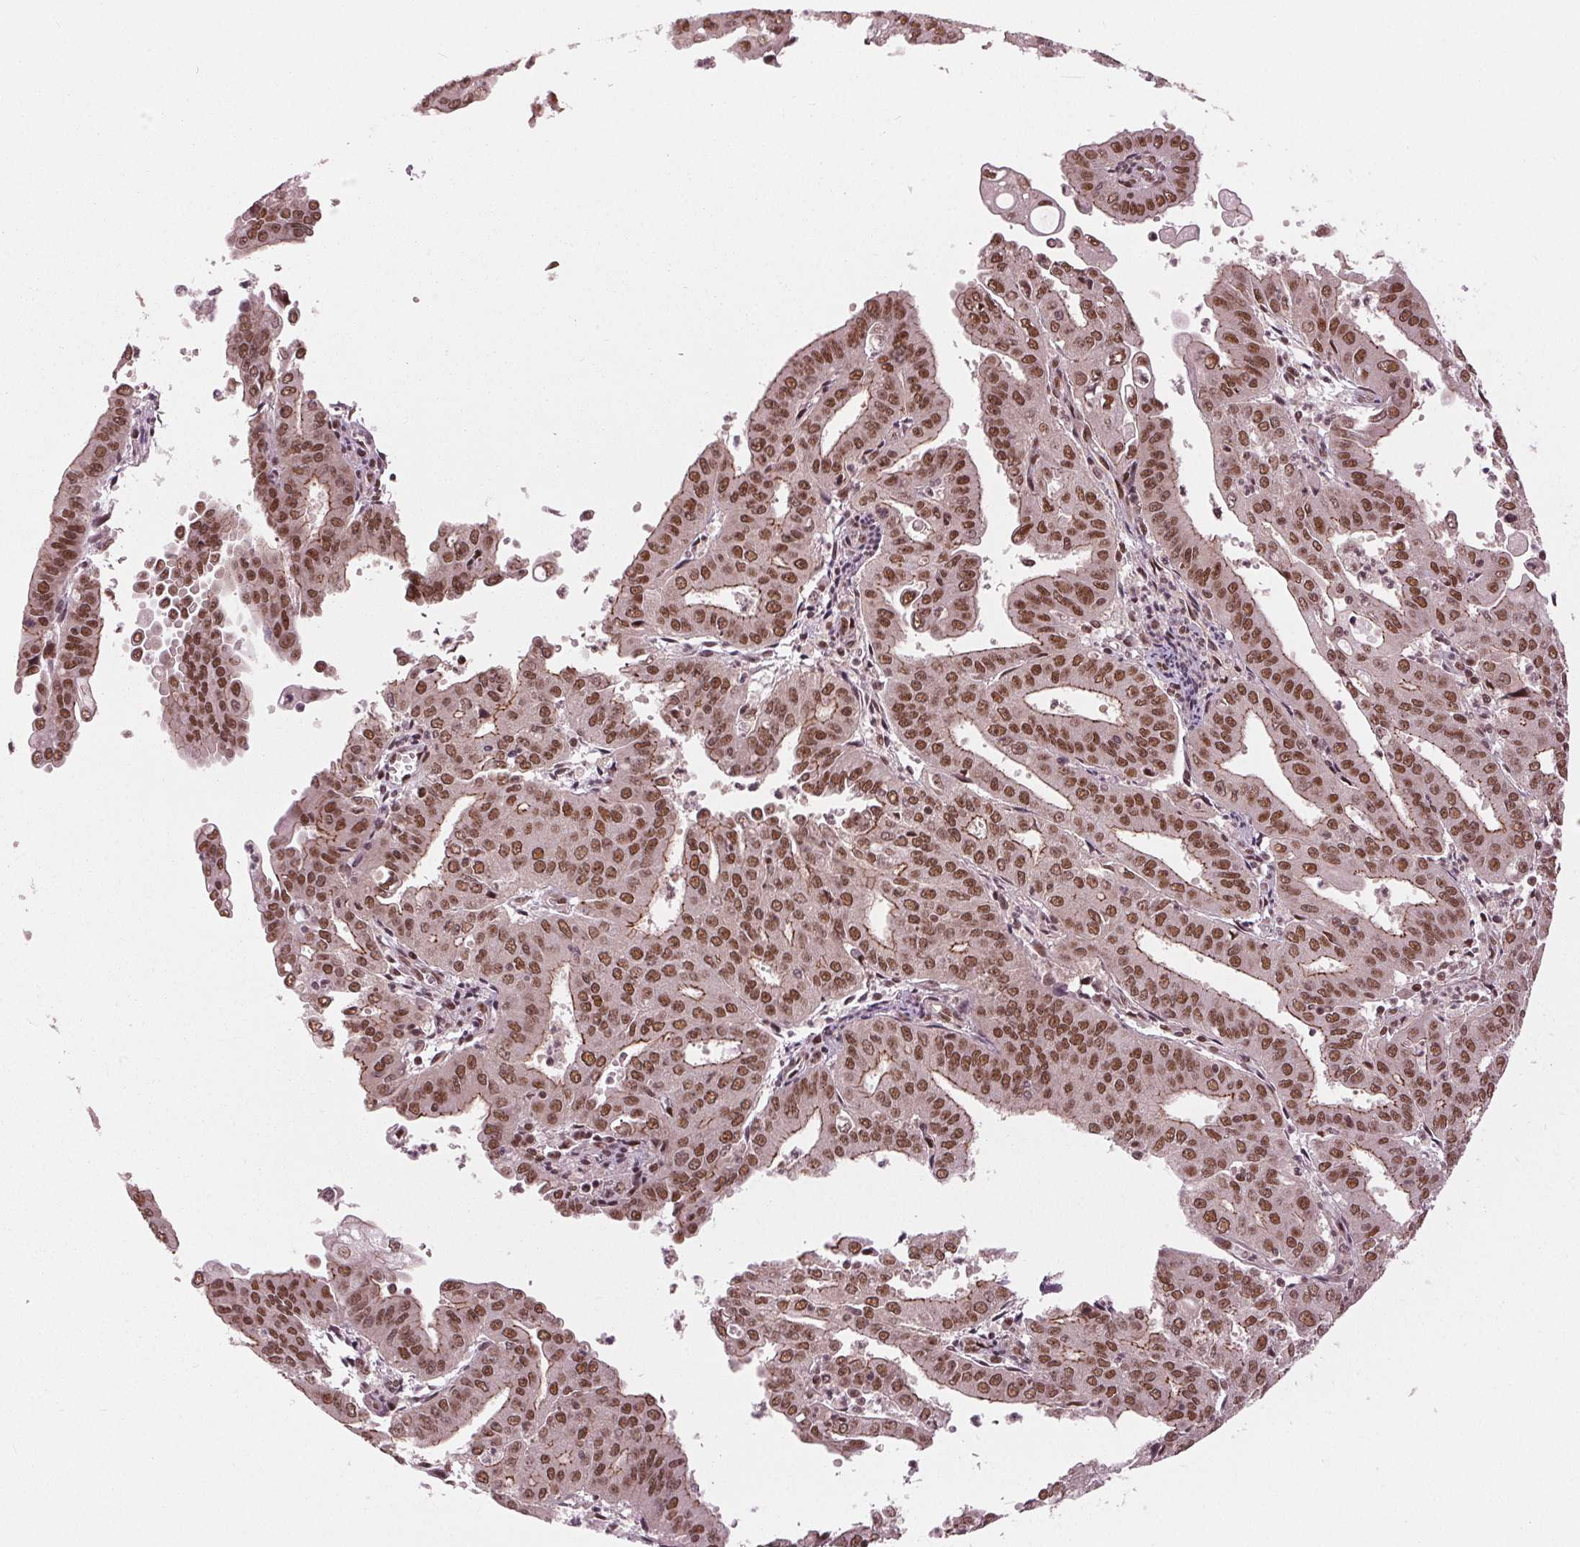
{"staining": {"intensity": "moderate", "quantity": ">75%", "location": "cytoplasmic/membranous,nuclear"}, "tissue": "cervical cancer", "cell_type": "Tumor cells", "image_type": "cancer", "snomed": [{"axis": "morphology", "description": "Adenocarcinoma, NOS"}, {"axis": "topography", "description": "Cervix"}], "caption": "A micrograph of adenocarcinoma (cervical) stained for a protein shows moderate cytoplasmic/membranous and nuclear brown staining in tumor cells.", "gene": "LSM2", "patient": {"sex": "female", "age": 56}}